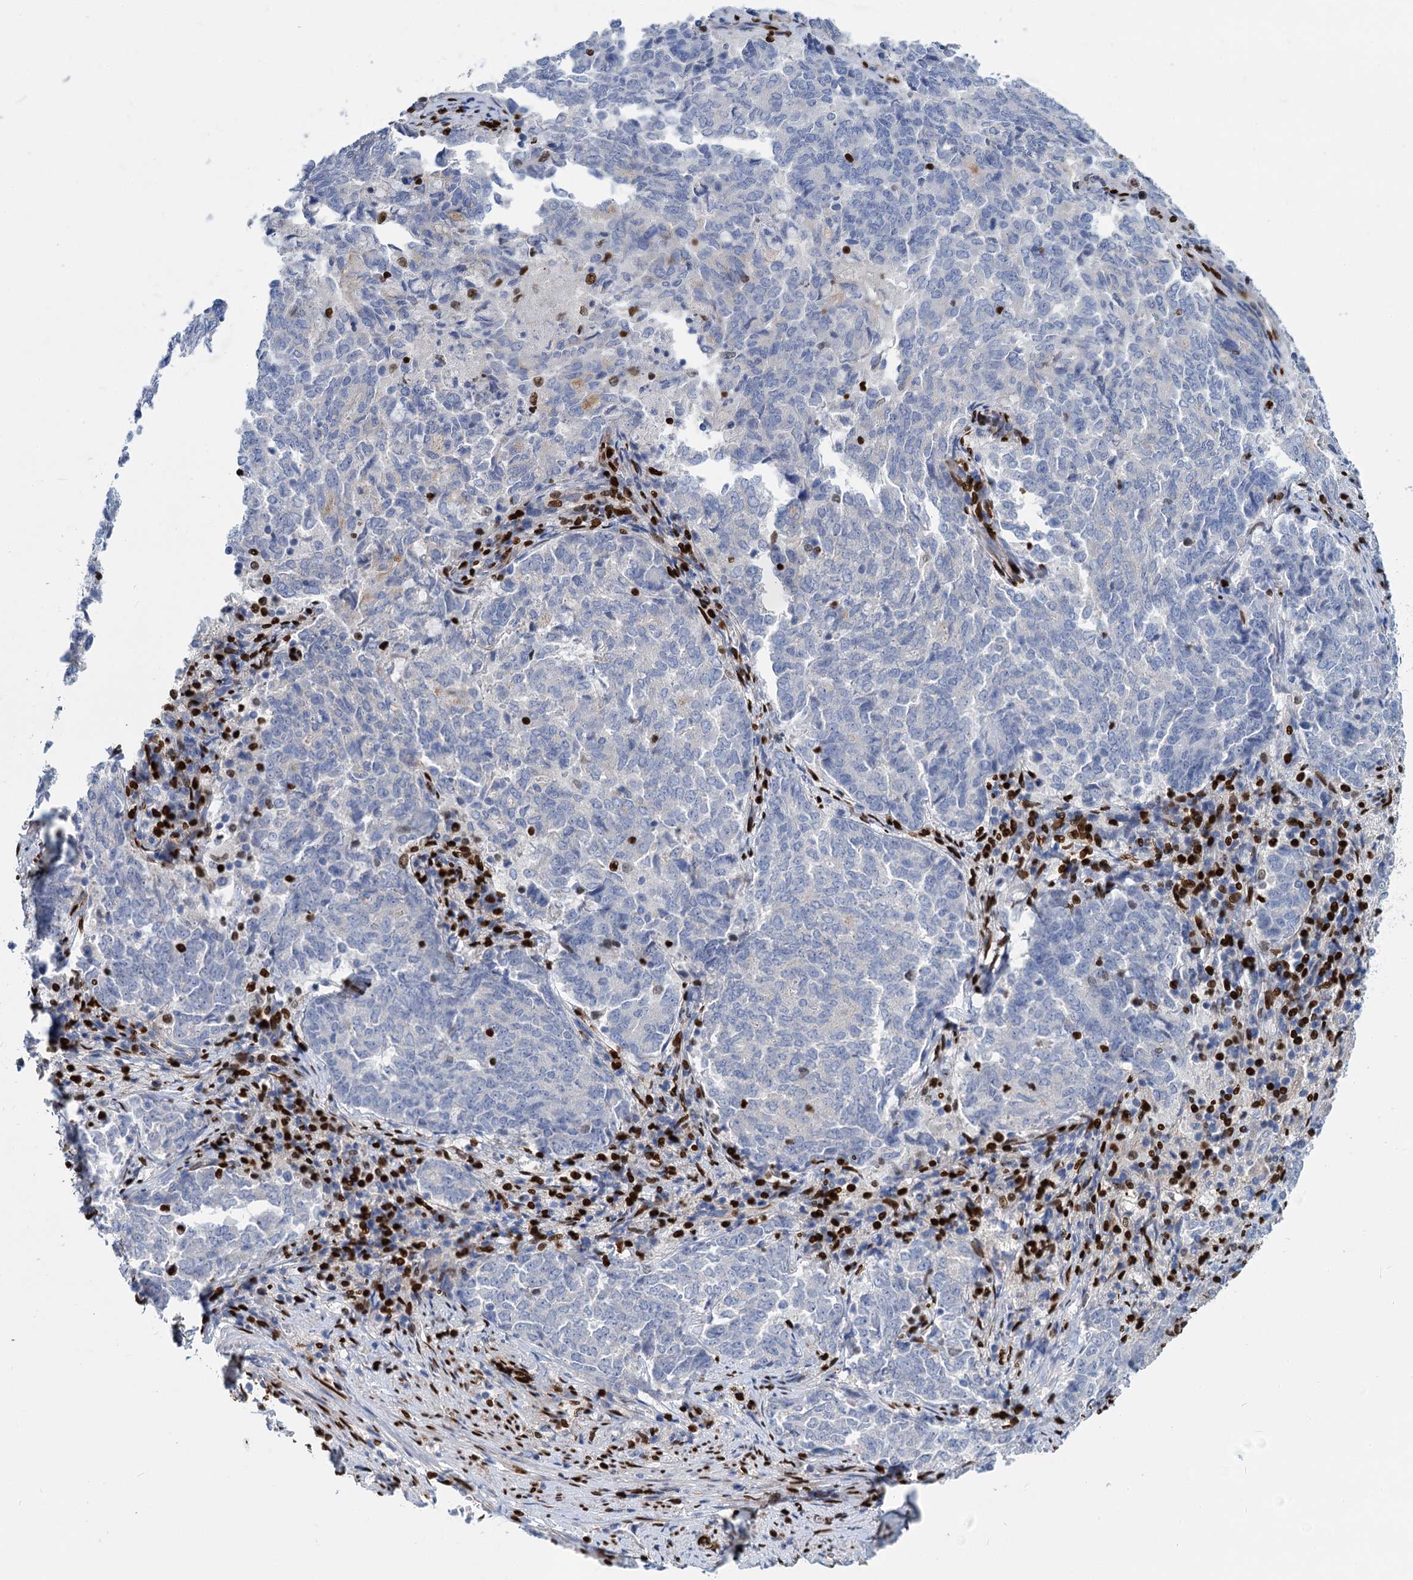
{"staining": {"intensity": "negative", "quantity": "none", "location": "none"}, "tissue": "endometrial cancer", "cell_type": "Tumor cells", "image_type": "cancer", "snomed": [{"axis": "morphology", "description": "Adenocarcinoma, NOS"}, {"axis": "topography", "description": "Endometrium"}], "caption": "This is a histopathology image of immunohistochemistry staining of endometrial cancer, which shows no expression in tumor cells. (Stains: DAB immunohistochemistry with hematoxylin counter stain, Microscopy: brightfield microscopy at high magnification).", "gene": "MECP2", "patient": {"sex": "female", "age": 80}}